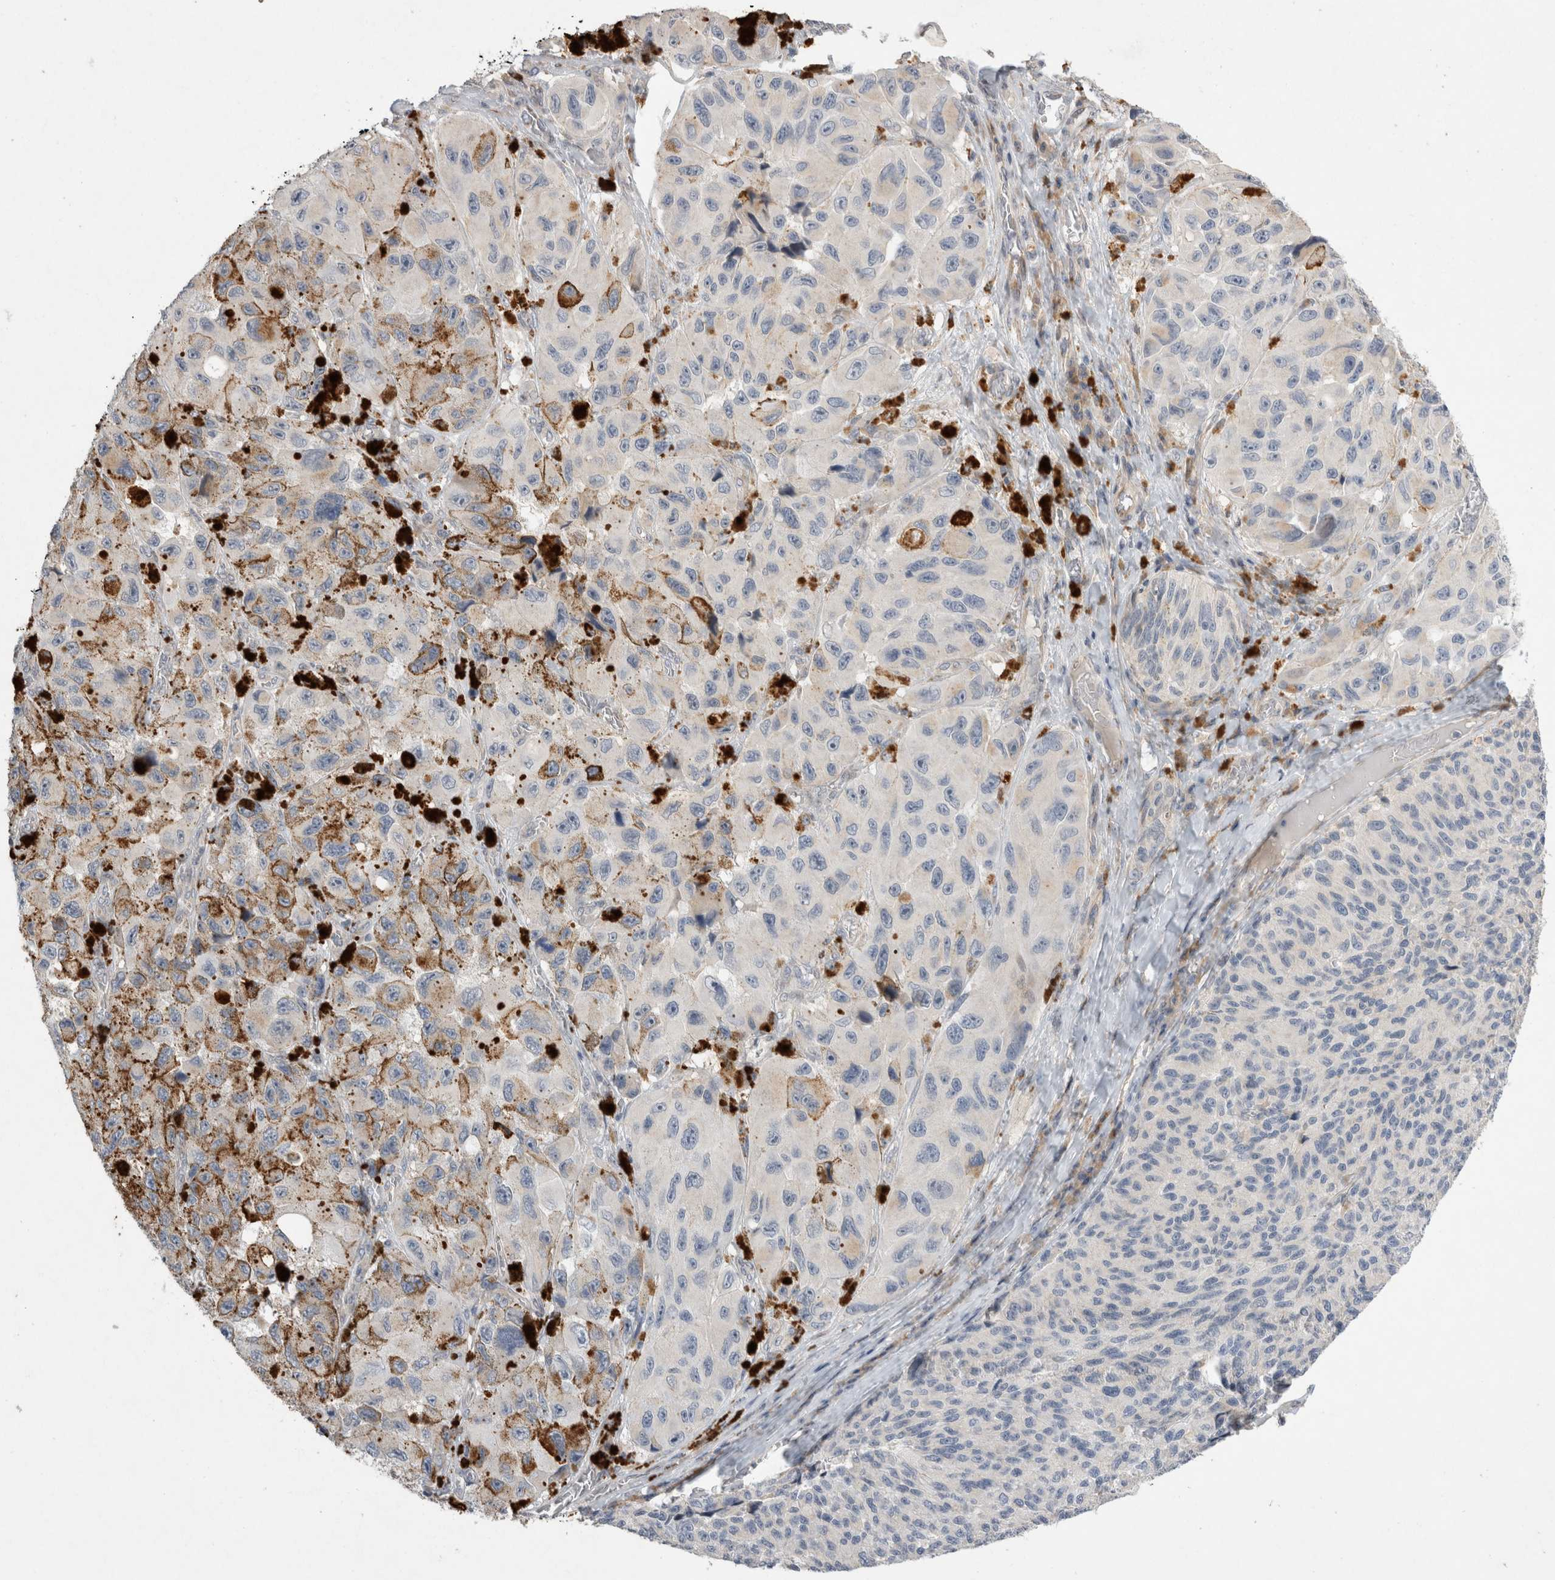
{"staining": {"intensity": "negative", "quantity": "none", "location": "none"}, "tissue": "melanoma", "cell_type": "Tumor cells", "image_type": "cancer", "snomed": [{"axis": "morphology", "description": "Malignant melanoma, NOS"}, {"axis": "topography", "description": "Skin"}], "caption": "Protein analysis of melanoma exhibits no significant positivity in tumor cells. (IHC, brightfield microscopy, high magnification).", "gene": "TRMT9B", "patient": {"sex": "female", "age": 73}}